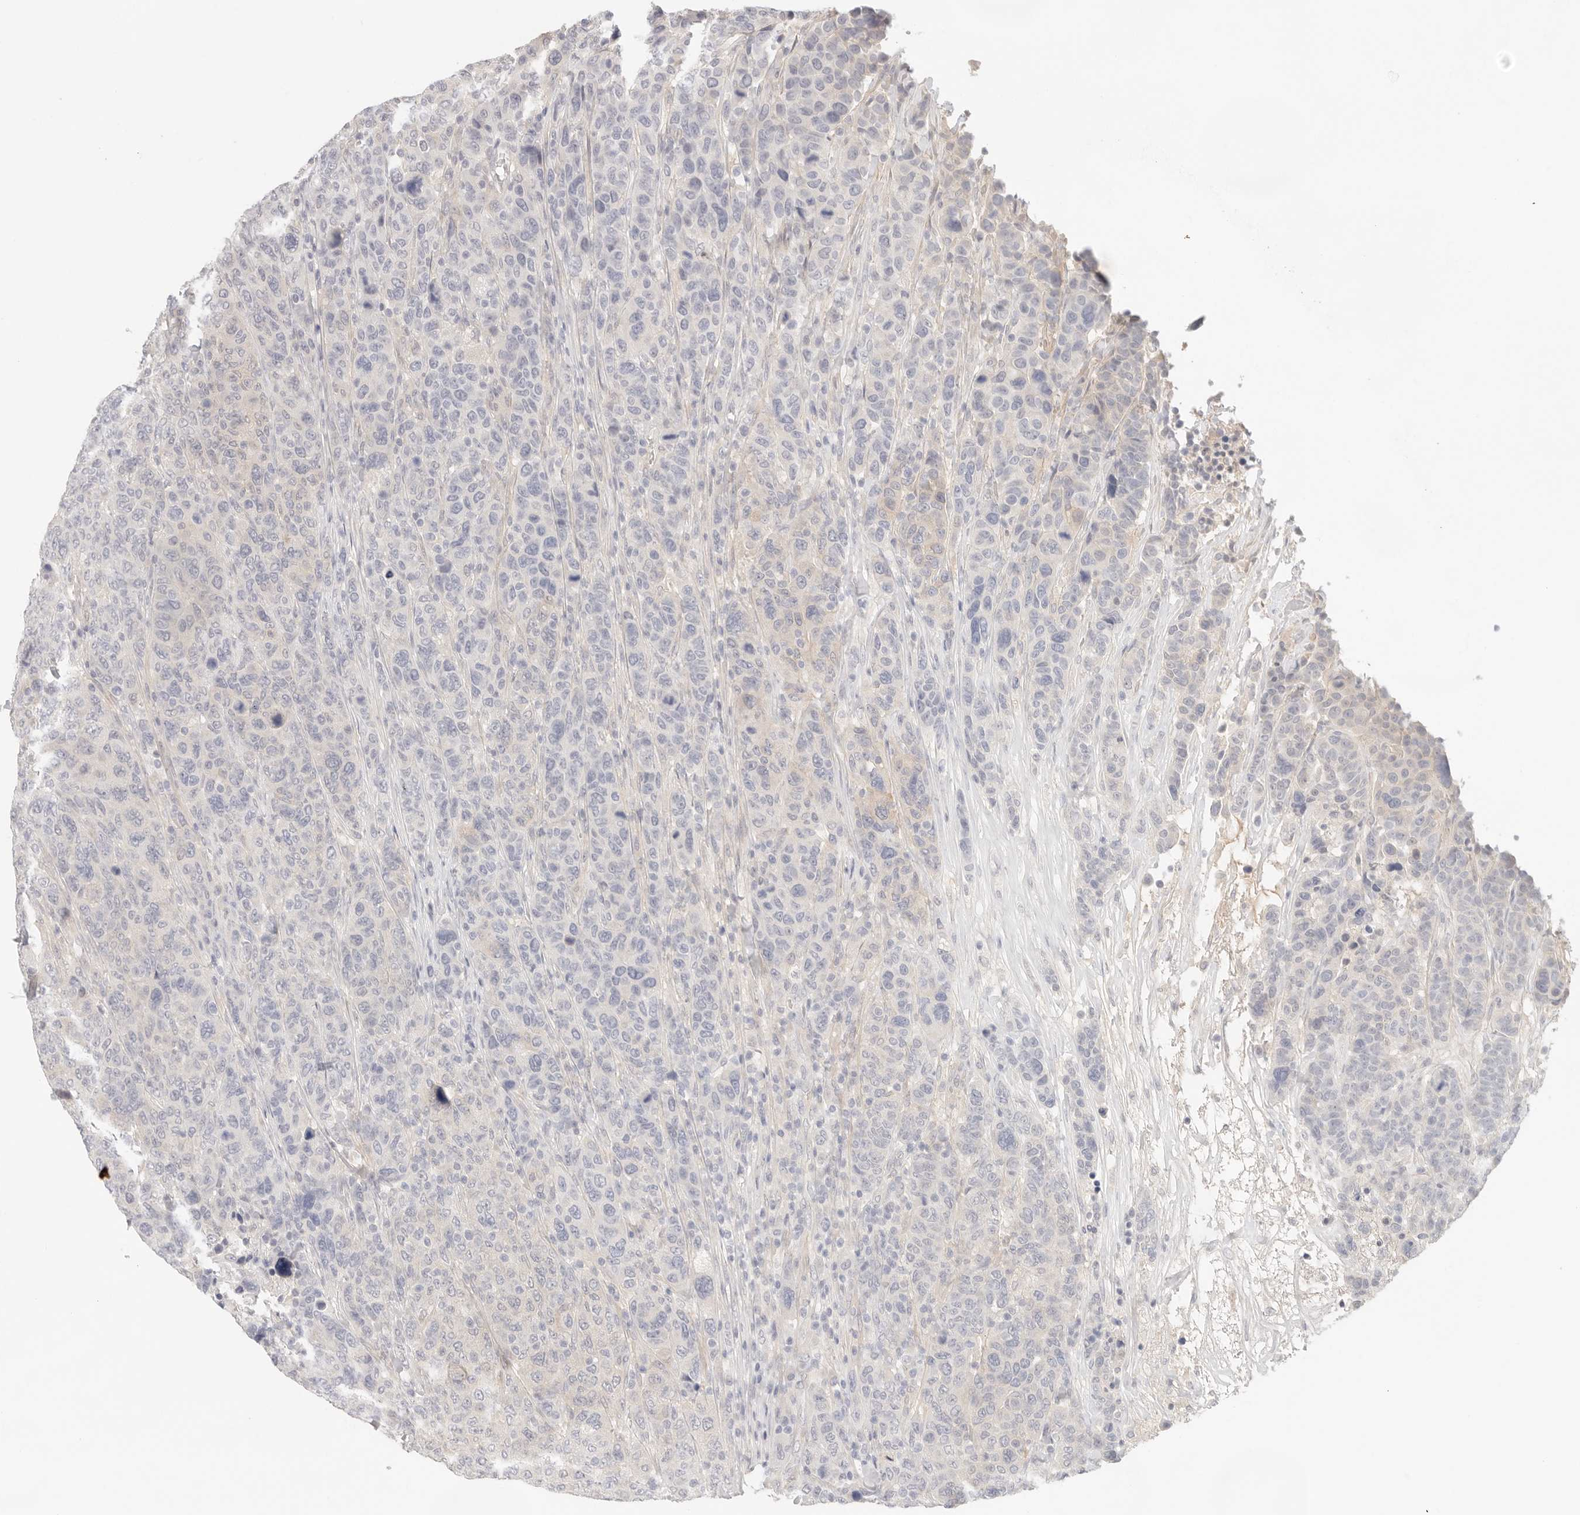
{"staining": {"intensity": "negative", "quantity": "none", "location": "none"}, "tissue": "breast cancer", "cell_type": "Tumor cells", "image_type": "cancer", "snomed": [{"axis": "morphology", "description": "Duct carcinoma"}, {"axis": "topography", "description": "Breast"}], "caption": "There is no significant expression in tumor cells of infiltrating ductal carcinoma (breast). (DAB immunohistochemistry (IHC) with hematoxylin counter stain).", "gene": "SPHK1", "patient": {"sex": "female", "age": 37}}